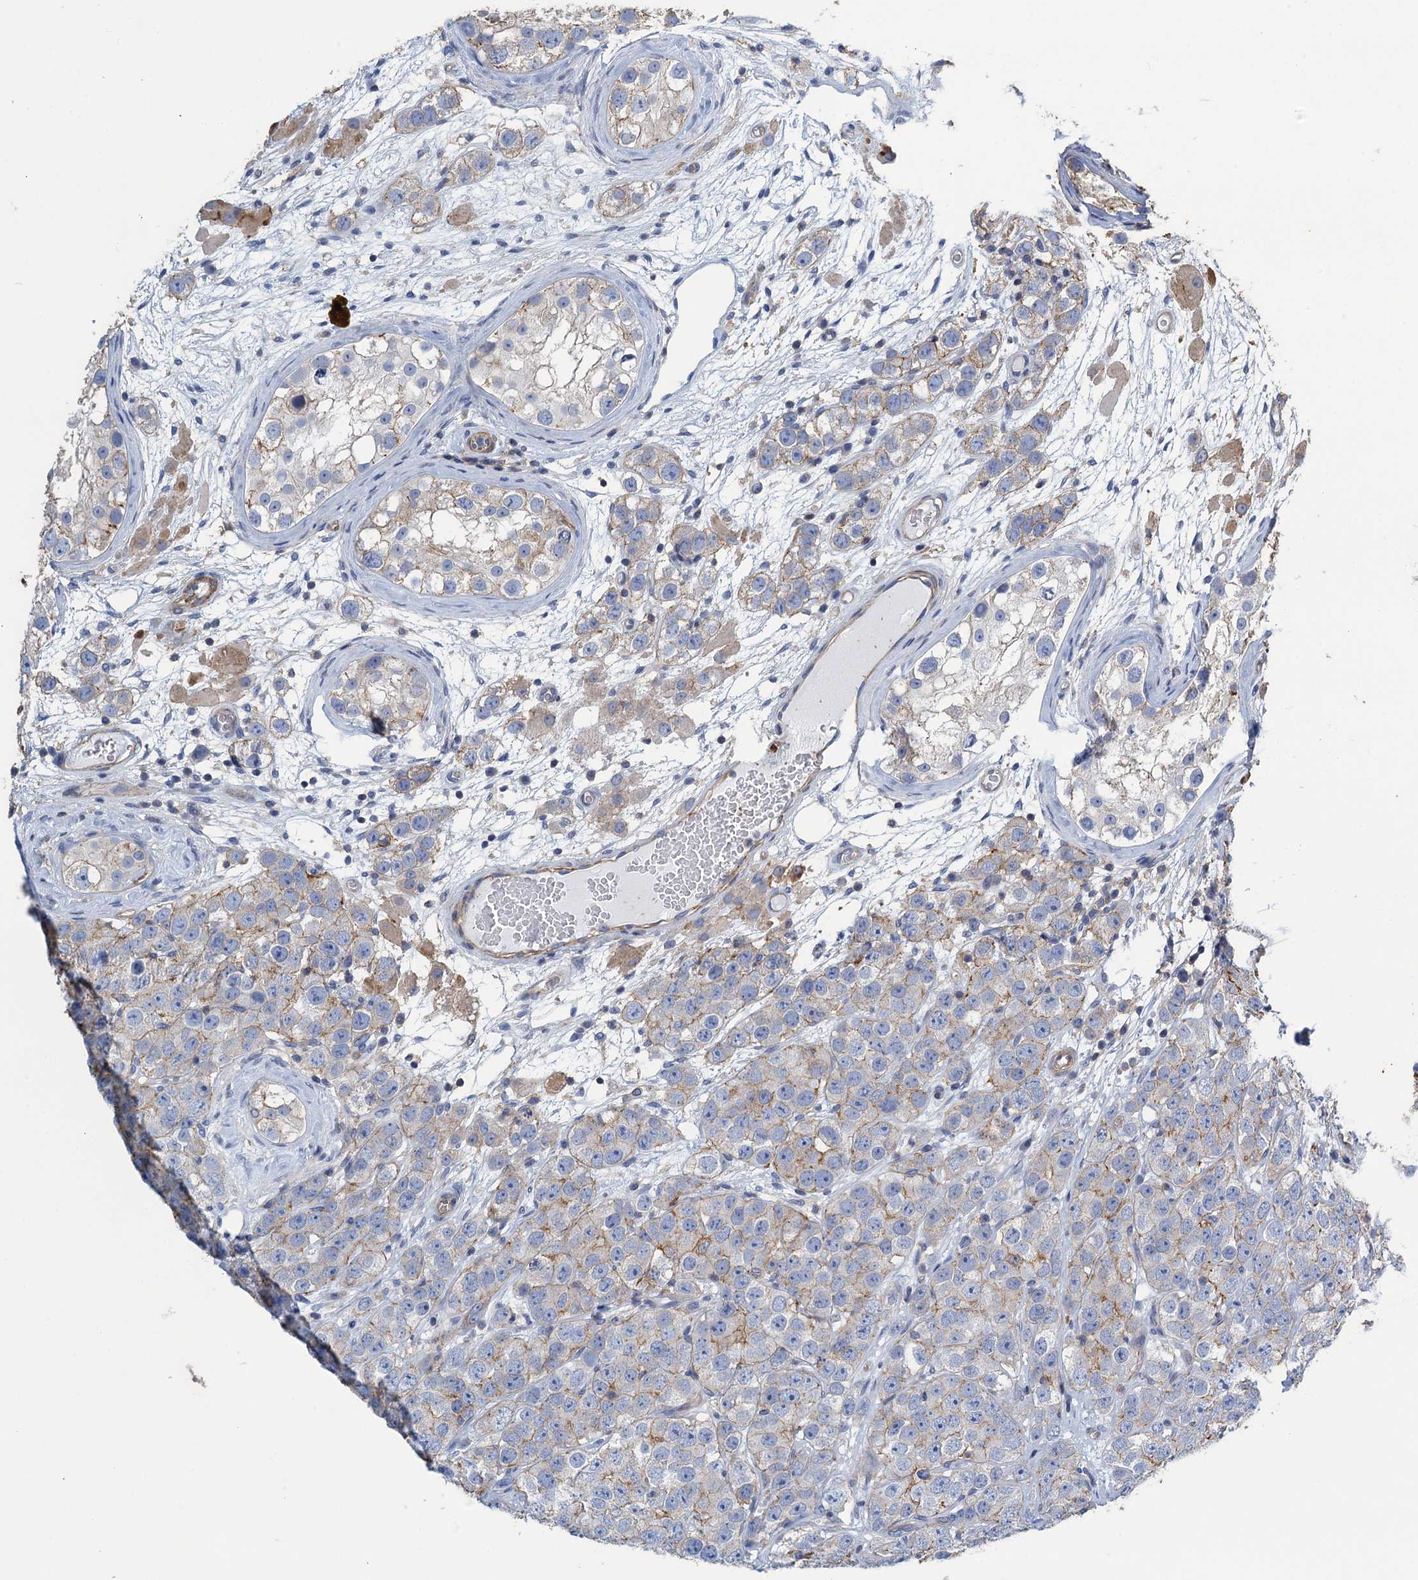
{"staining": {"intensity": "weak", "quantity": "<25%", "location": "cytoplasmic/membranous"}, "tissue": "testis cancer", "cell_type": "Tumor cells", "image_type": "cancer", "snomed": [{"axis": "morphology", "description": "Seminoma, NOS"}, {"axis": "topography", "description": "Testis"}], "caption": "Testis cancer (seminoma) stained for a protein using immunohistochemistry (IHC) demonstrates no staining tumor cells.", "gene": "PROSER2", "patient": {"sex": "male", "age": 28}}